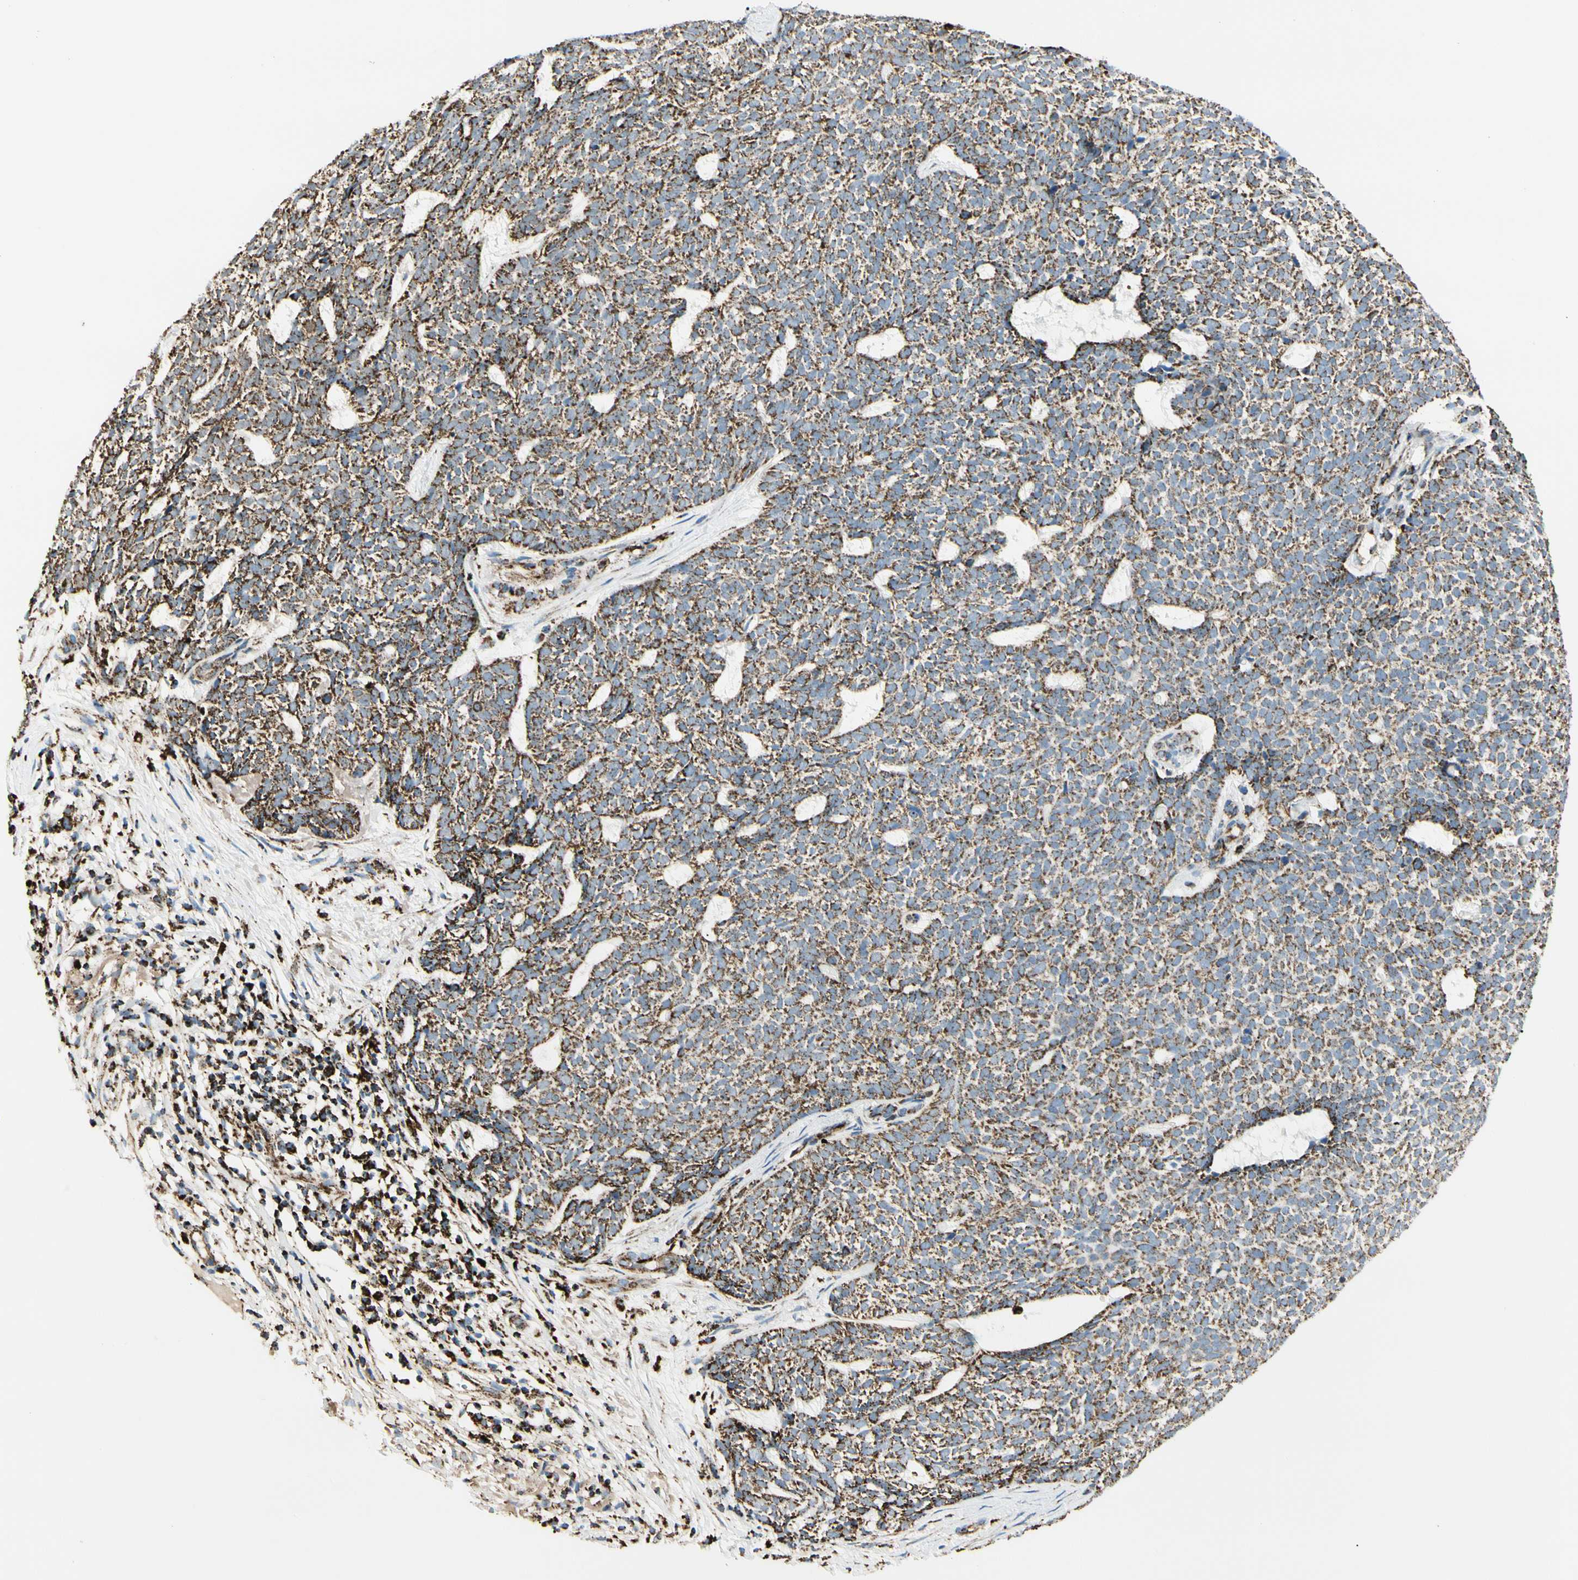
{"staining": {"intensity": "moderate", "quantity": ">75%", "location": "cytoplasmic/membranous"}, "tissue": "skin cancer", "cell_type": "Tumor cells", "image_type": "cancer", "snomed": [{"axis": "morphology", "description": "Basal cell carcinoma"}, {"axis": "topography", "description": "Skin"}], "caption": "DAB (3,3'-diaminobenzidine) immunohistochemical staining of skin cancer reveals moderate cytoplasmic/membranous protein expression in about >75% of tumor cells. The staining is performed using DAB (3,3'-diaminobenzidine) brown chromogen to label protein expression. The nuclei are counter-stained blue using hematoxylin.", "gene": "ME2", "patient": {"sex": "female", "age": 84}}